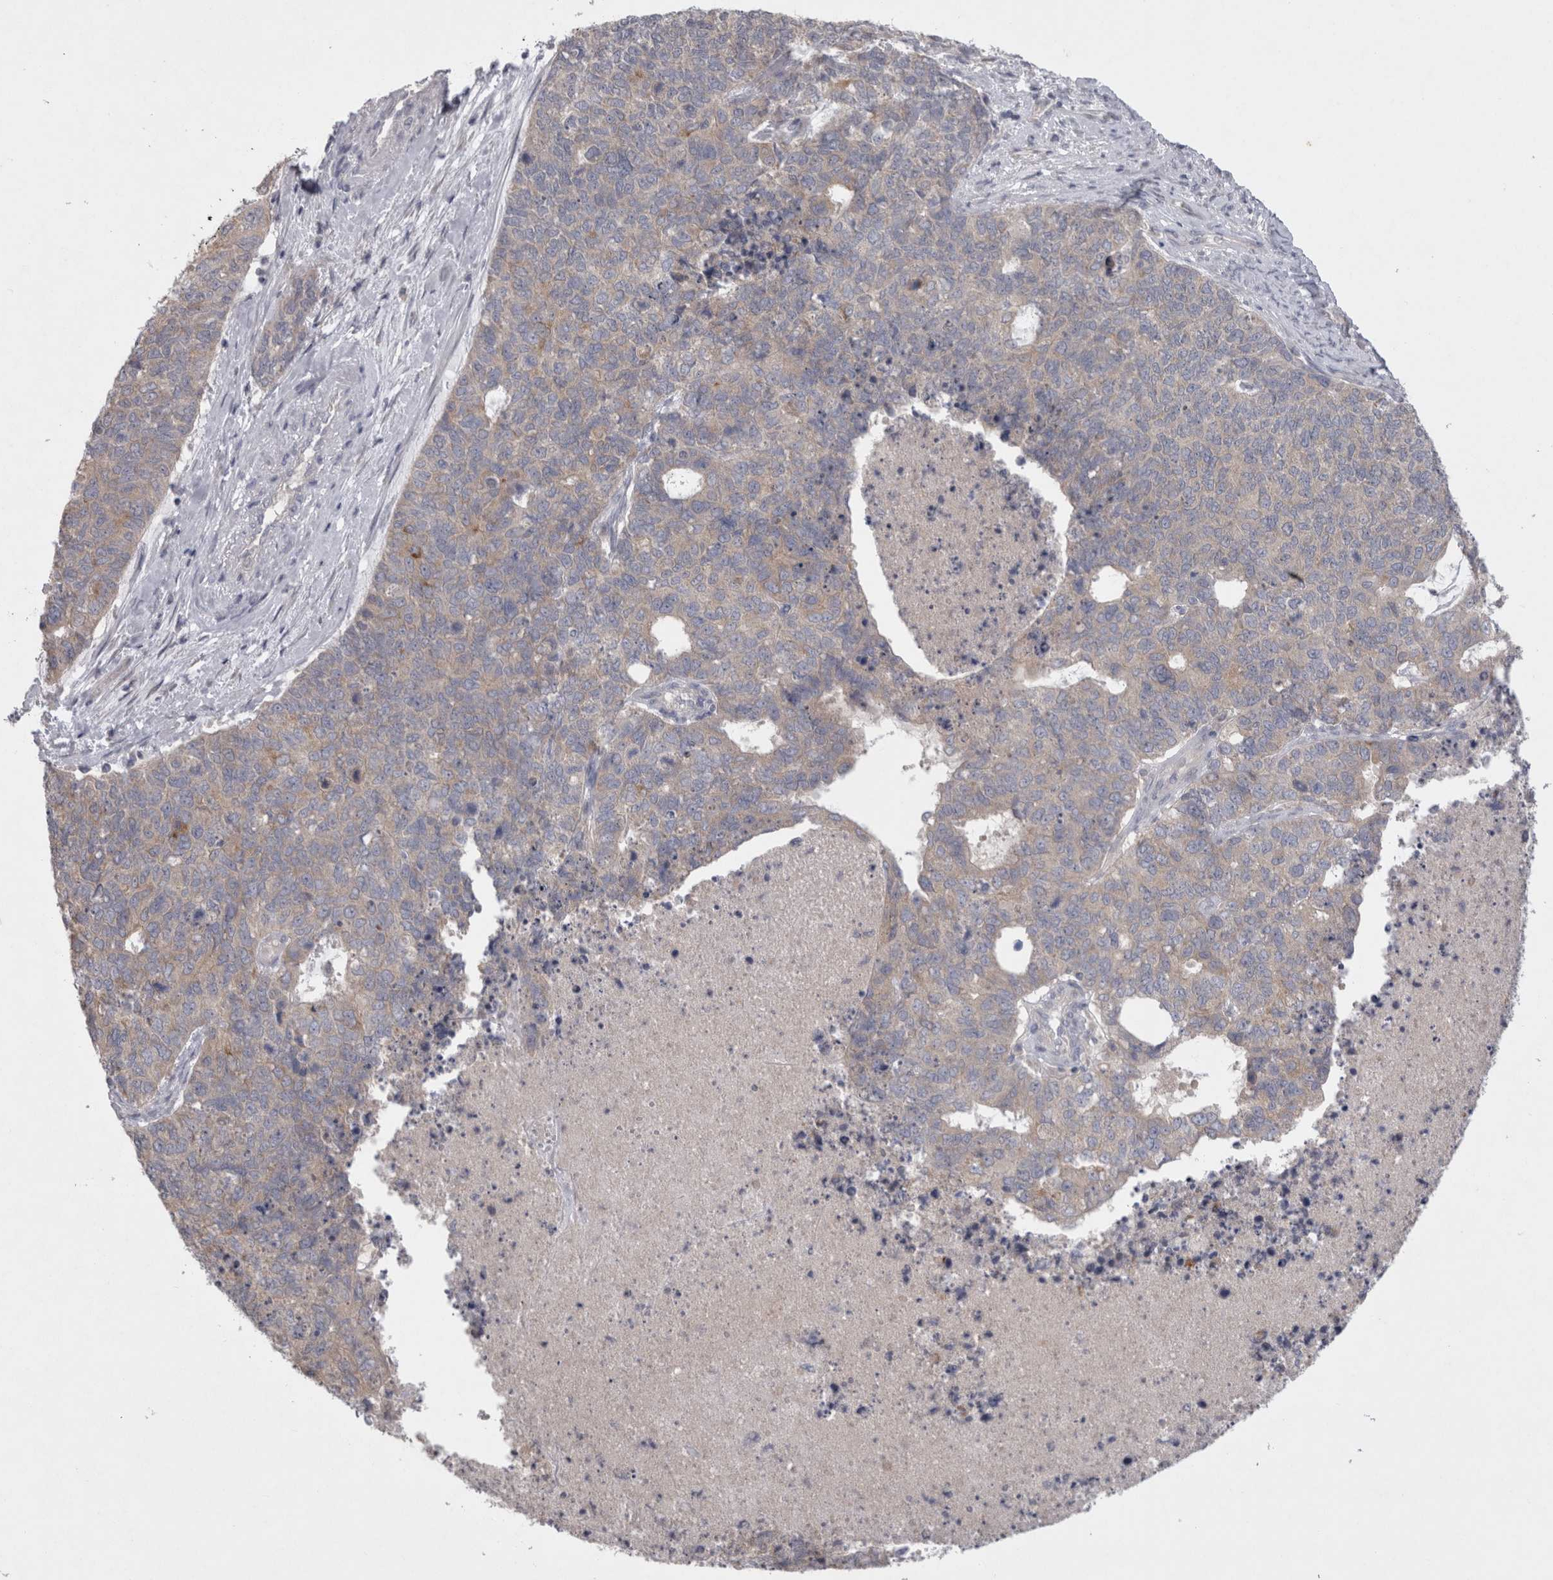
{"staining": {"intensity": "weak", "quantity": "<25%", "location": "cytoplasmic/membranous"}, "tissue": "cervical cancer", "cell_type": "Tumor cells", "image_type": "cancer", "snomed": [{"axis": "morphology", "description": "Squamous cell carcinoma, NOS"}, {"axis": "topography", "description": "Cervix"}], "caption": "DAB (3,3'-diaminobenzidine) immunohistochemical staining of cervical cancer demonstrates no significant expression in tumor cells.", "gene": "LRRC40", "patient": {"sex": "female", "age": 63}}